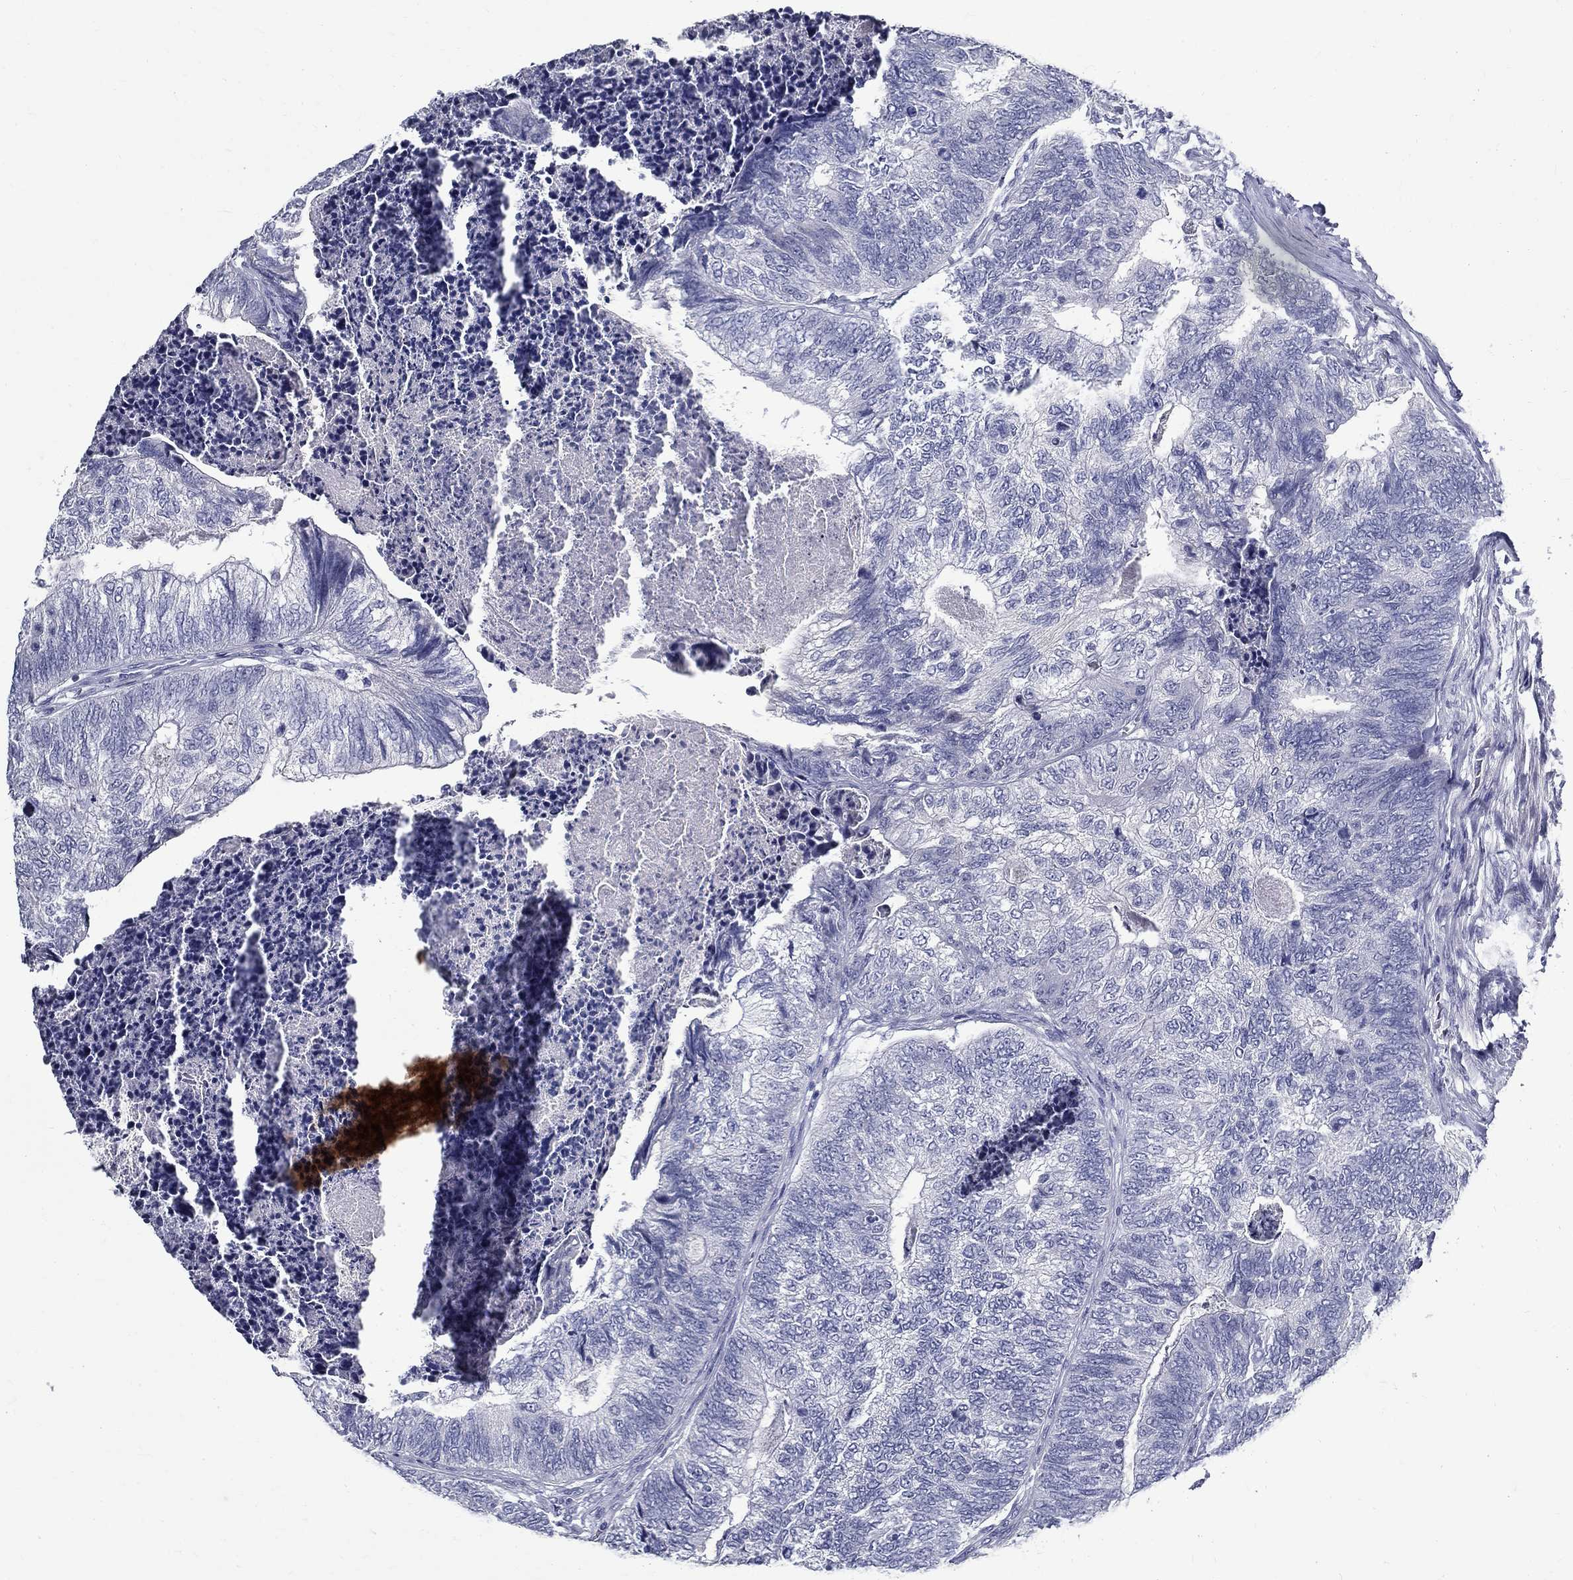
{"staining": {"intensity": "negative", "quantity": "none", "location": "none"}, "tissue": "colorectal cancer", "cell_type": "Tumor cells", "image_type": "cancer", "snomed": [{"axis": "morphology", "description": "Adenocarcinoma, NOS"}, {"axis": "topography", "description": "Colon"}], "caption": "DAB (3,3'-diaminobenzidine) immunohistochemical staining of colorectal cancer (adenocarcinoma) exhibits no significant expression in tumor cells.", "gene": "TGM4", "patient": {"sex": "female", "age": 67}}